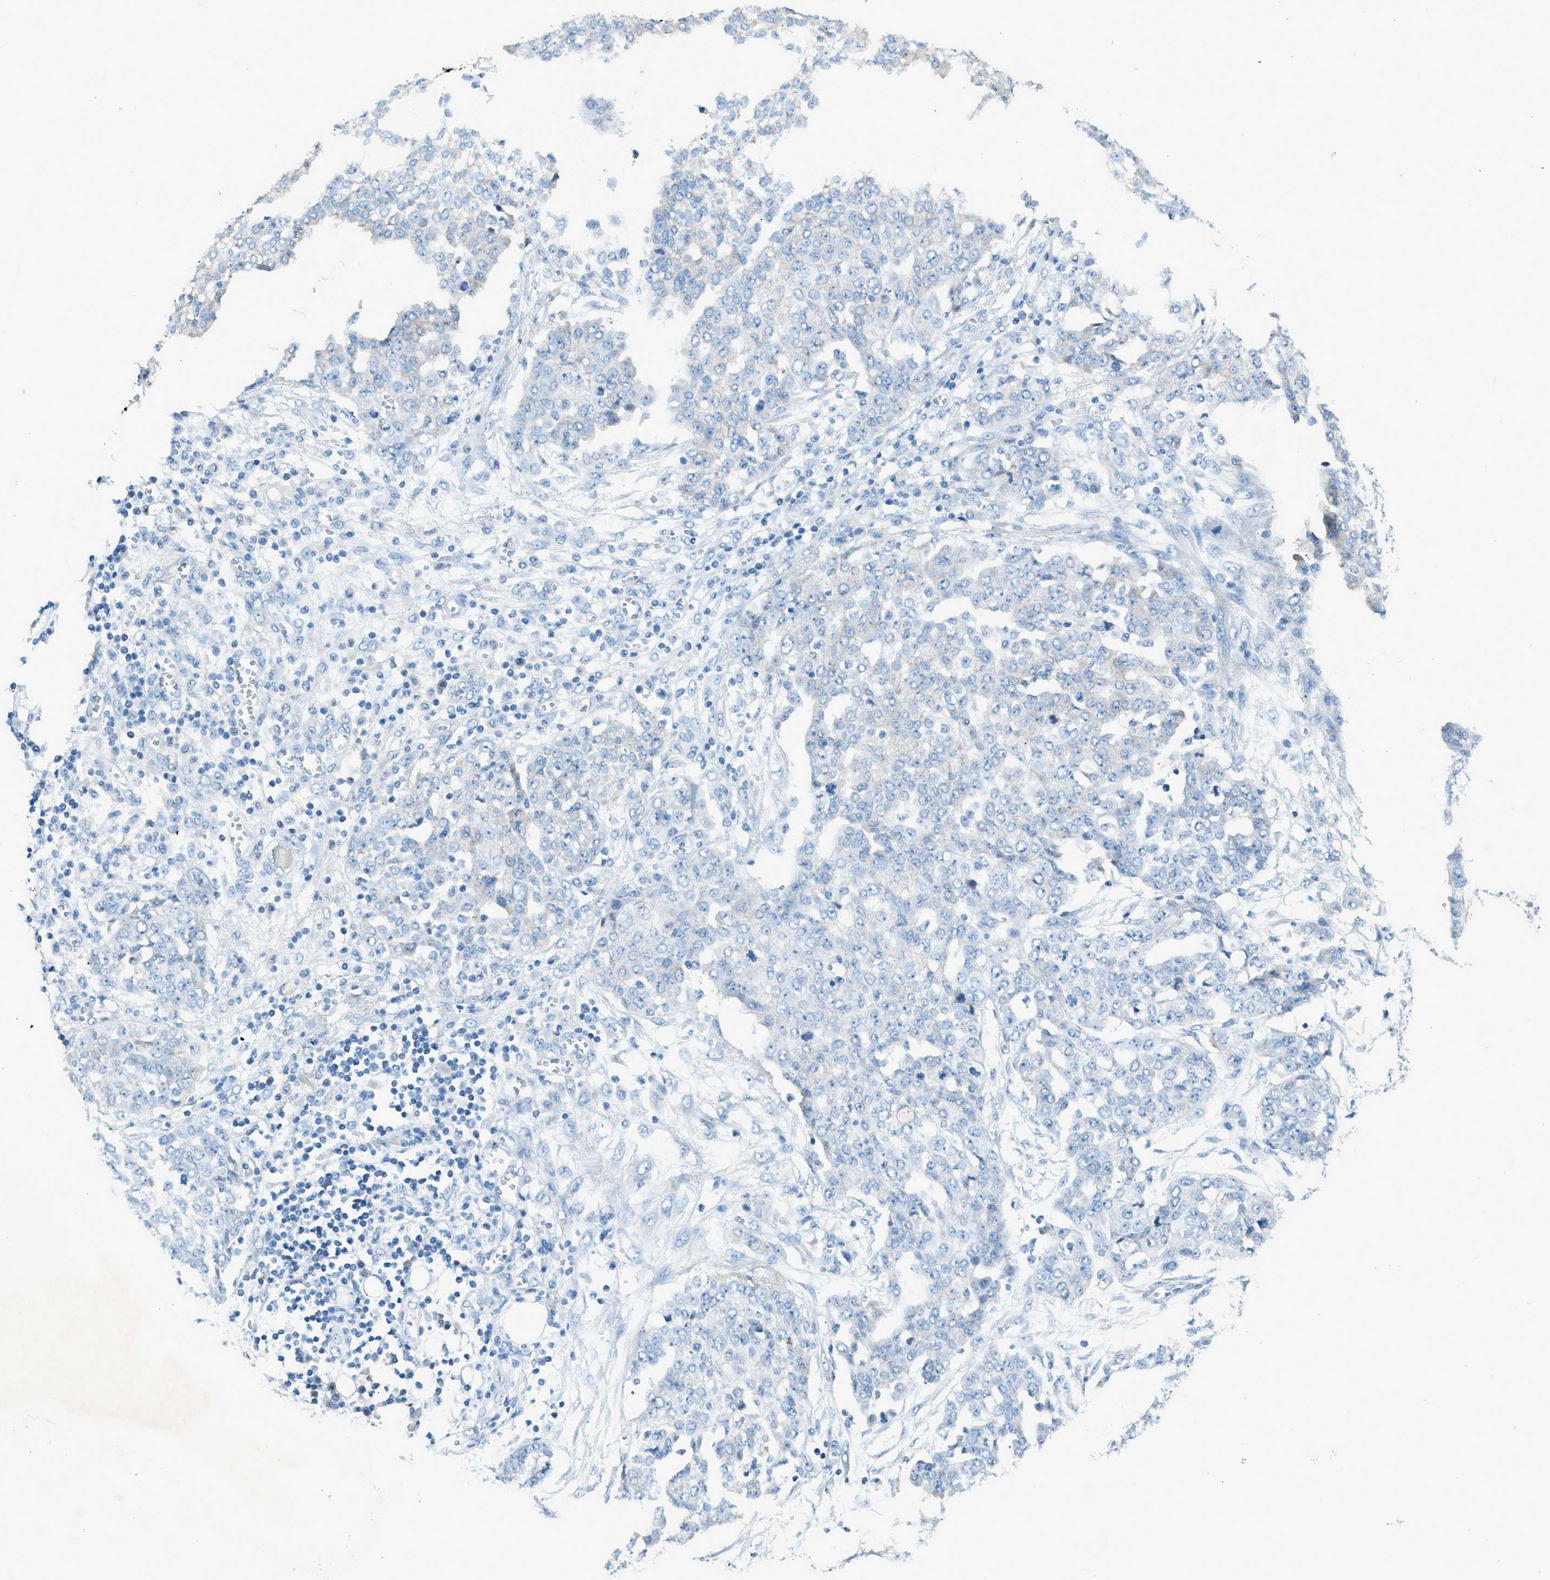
{"staining": {"intensity": "negative", "quantity": "none", "location": "none"}, "tissue": "ovarian cancer", "cell_type": "Tumor cells", "image_type": "cancer", "snomed": [{"axis": "morphology", "description": "Cystadenocarcinoma, serous, NOS"}, {"axis": "topography", "description": "Soft tissue"}, {"axis": "topography", "description": "Ovary"}], "caption": "Immunohistochemical staining of human ovarian cancer demonstrates no significant positivity in tumor cells. (DAB immunohistochemistry visualized using brightfield microscopy, high magnification).", "gene": "C5AR2", "patient": {"sex": "female", "age": 57}}